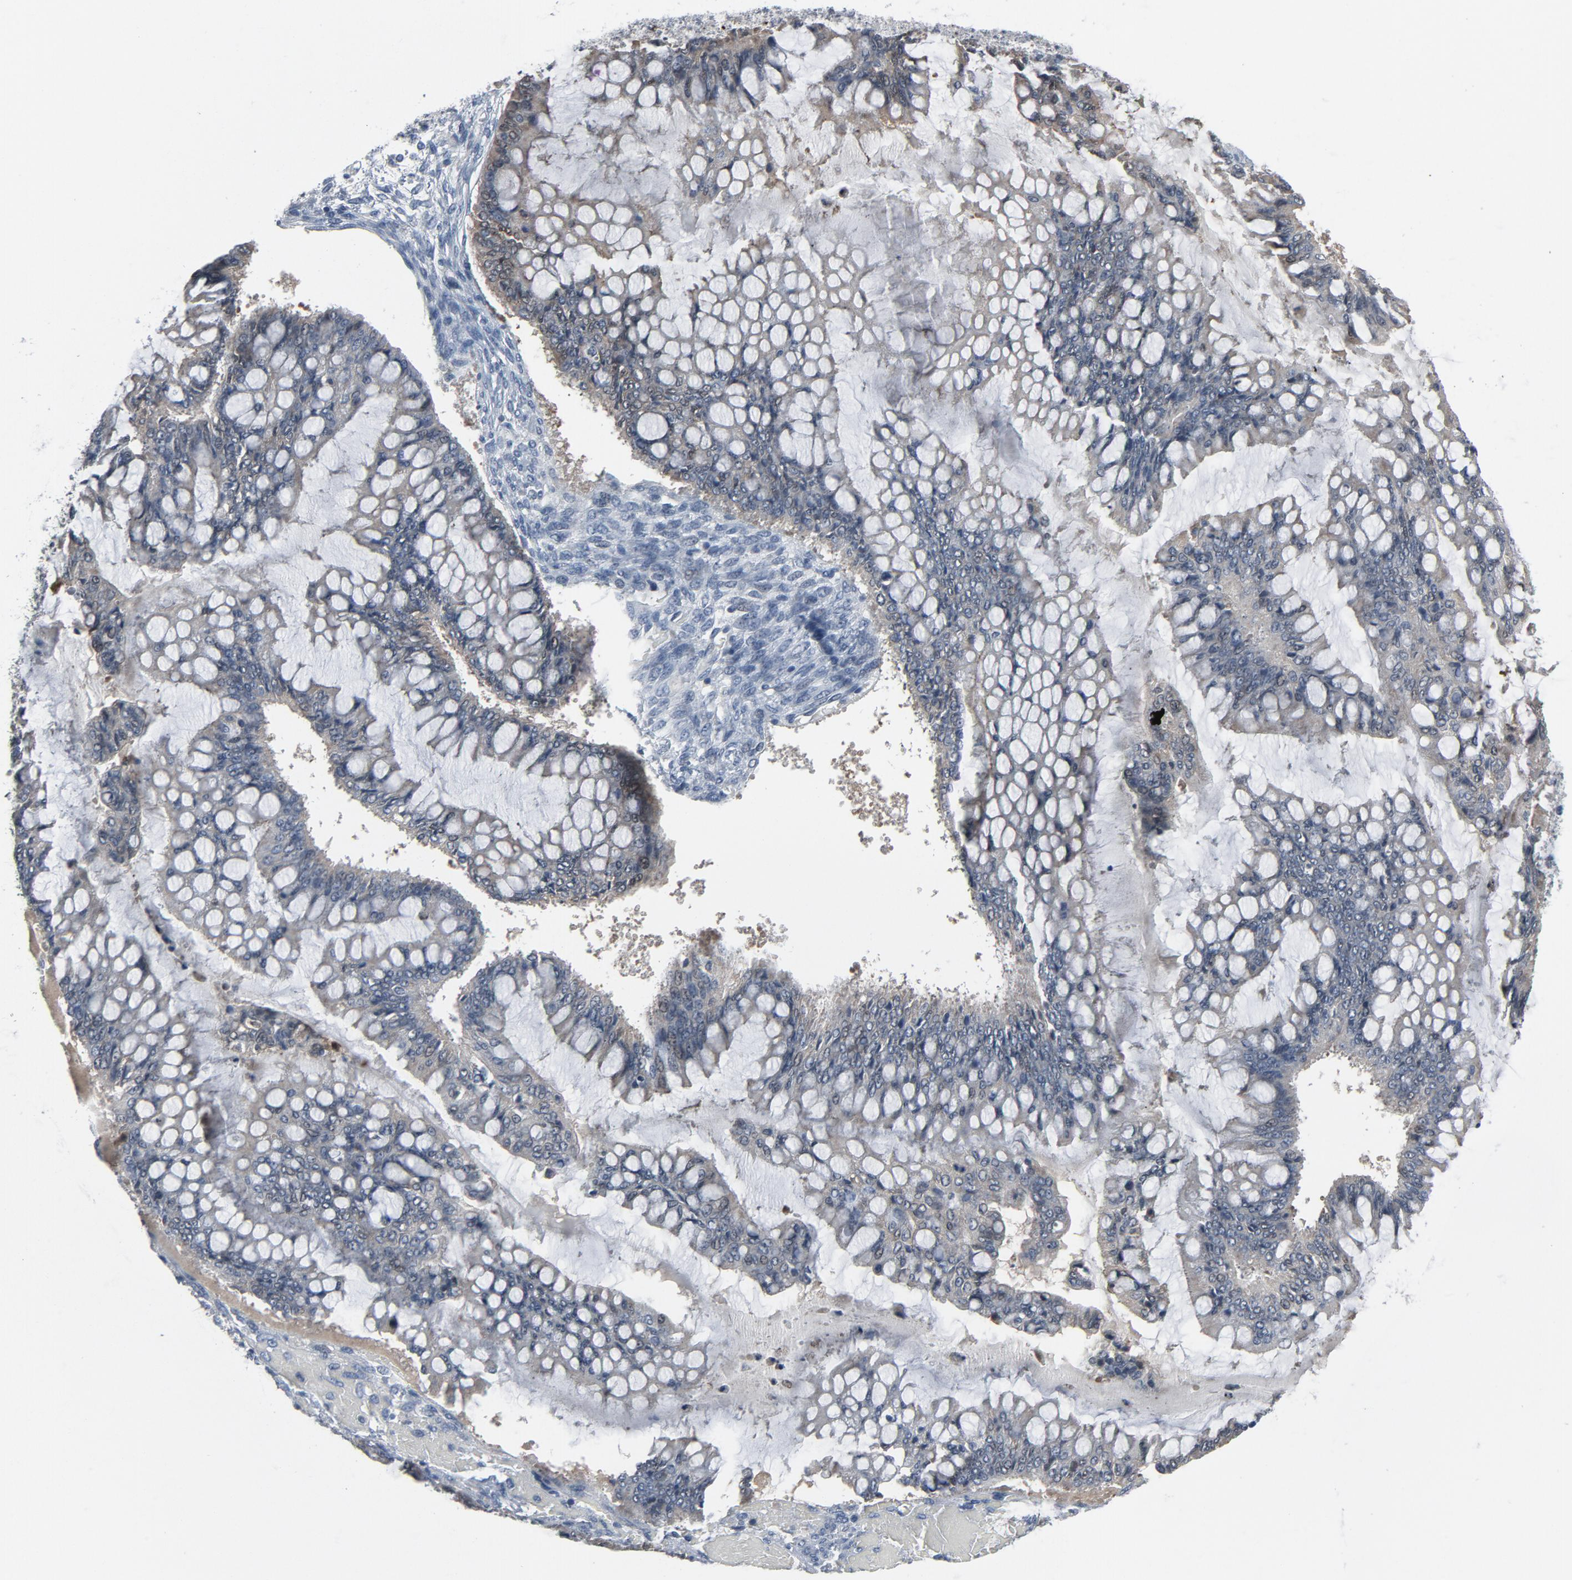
{"staining": {"intensity": "negative", "quantity": "none", "location": "none"}, "tissue": "ovarian cancer", "cell_type": "Tumor cells", "image_type": "cancer", "snomed": [{"axis": "morphology", "description": "Cystadenocarcinoma, mucinous, NOS"}, {"axis": "topography", "description": "Ovary"}], "caption": "Micrograph shows no protein staining in tumor cells of ovarian mucinous cystadenocarcinoma tissue.", "gene": "GPX2", "patient": {"sex": "female", "age": 73}}